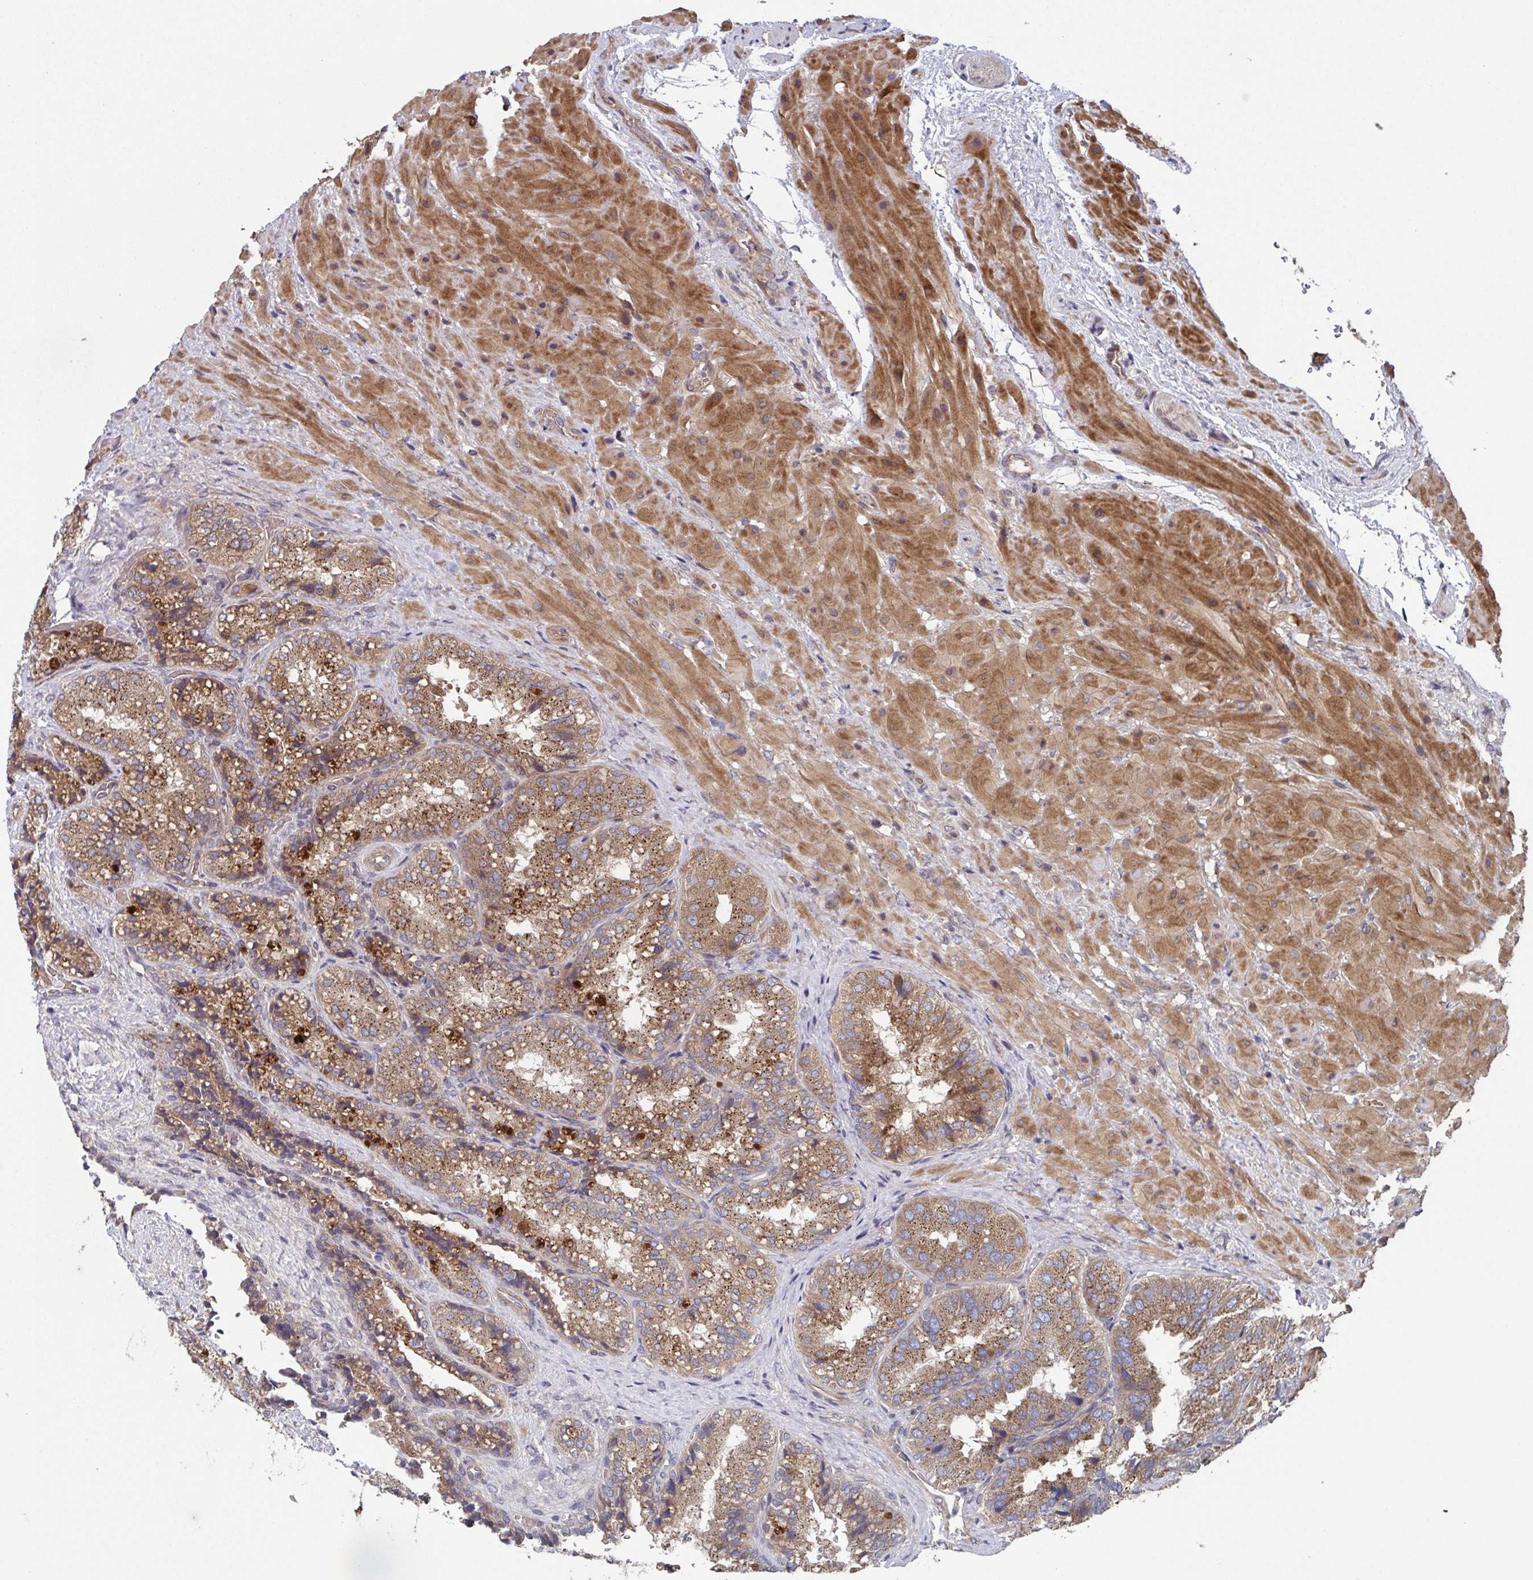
{"staining": {"intensity": "strong", "quantity": ">75%", "location": "cytoplasmic/membranous"}, "tissue": "seminal vesicle", "cell_type": "Glandular cells", "image_type": "normal", "snomed": [{"axis": "morphology", "description": "Normal tissue, NOS"}, {"axis": "topography", "description": "Seminal veicle"}], "caption": "DAB (3,3'-diaminobenzidine) immunohistochemical staining of normal human seminal vesicle demonstrates strong cytoplasmic/membranous protein staining in about >75% of glandular cells. The staining was performed using DAB (3,3'-diaminobenzidine) to visualize the protein expression in brown, while the nuclei were stained in blue with hematoxylin (Magnification: 20x).", "gene": "COPB1", "patient": {"sex": "male", "age": 57}}